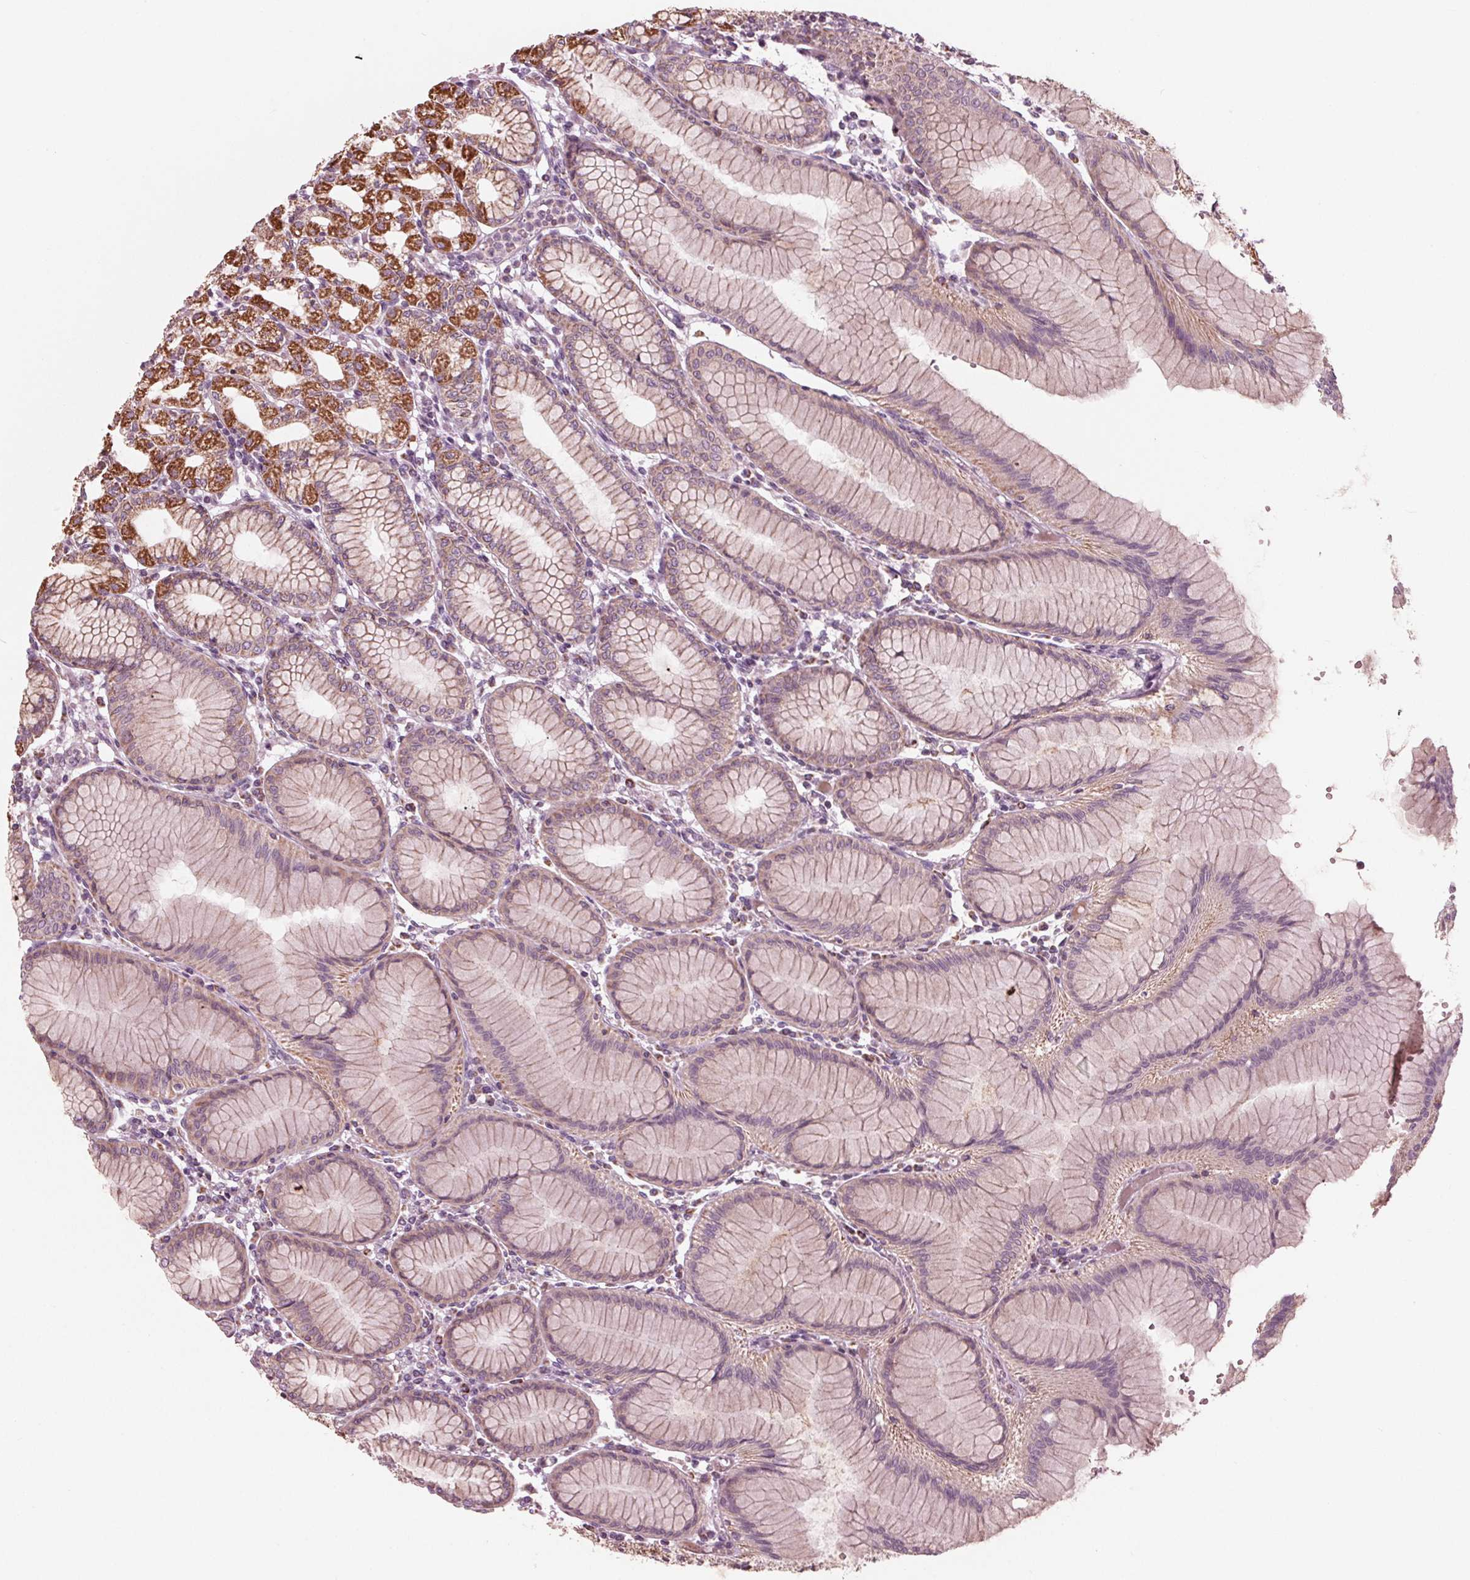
{"staining": {"intensity": "strong", "quantity": "25%-75%", "location": "cytoplasmic/membranous"}, "tissue": "stomach", "cell_type": "Glandular cells", "image_type": "normal", "snomed": [{"axis": "morphology", "description": "Normal tissue, NOS"}, {"axis": "topography", "description": "Skeletal muscle"}, {"axis": "topography", "description": "Stomach"}], "caption": "Normal stomach reveals strong cytoplasmic/membranous positivity in about 25%-75% of glandular cells.", "gene": "CLN6", "patient": {"sex": "female", "age": 57}}